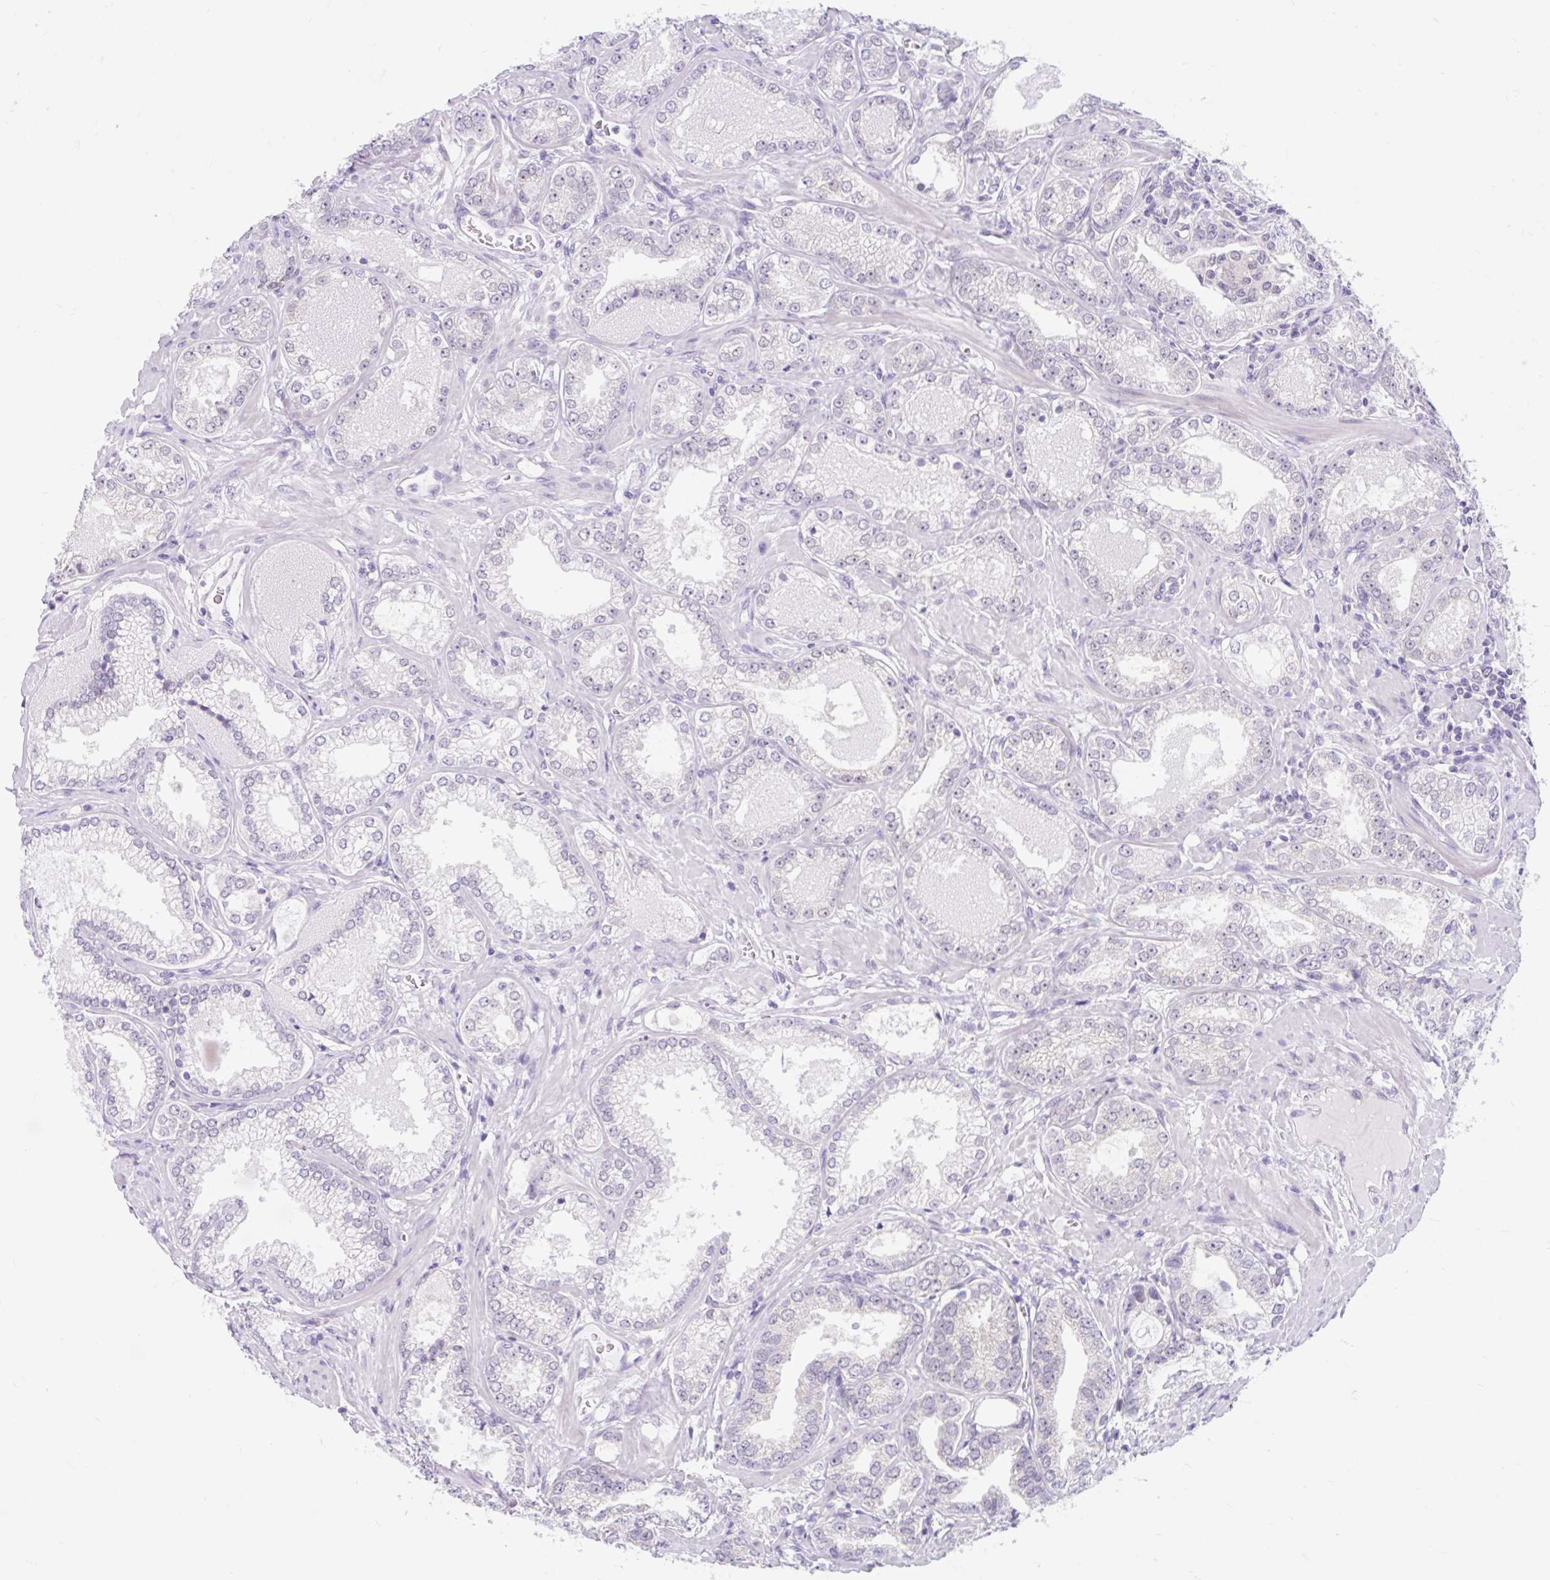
{"staining": {"intensity": "negative", "quantity": "none", "location": "none"}, "tissue": "prostate cancer", "cell_type": "Tumor cells", "image_type": "cancer", "snomed": [{"axis": "morphology", "description": "Adenocarcinoma, Medium grade"}, {"axis": "topography", "description": "Prostate"}], "caption": "Prostate cancer was stained to show a protein in brown. There is no significant staining in tumor cells.", "gene": "ITPK1", "patient": {"sex": "male", "age": 57}}